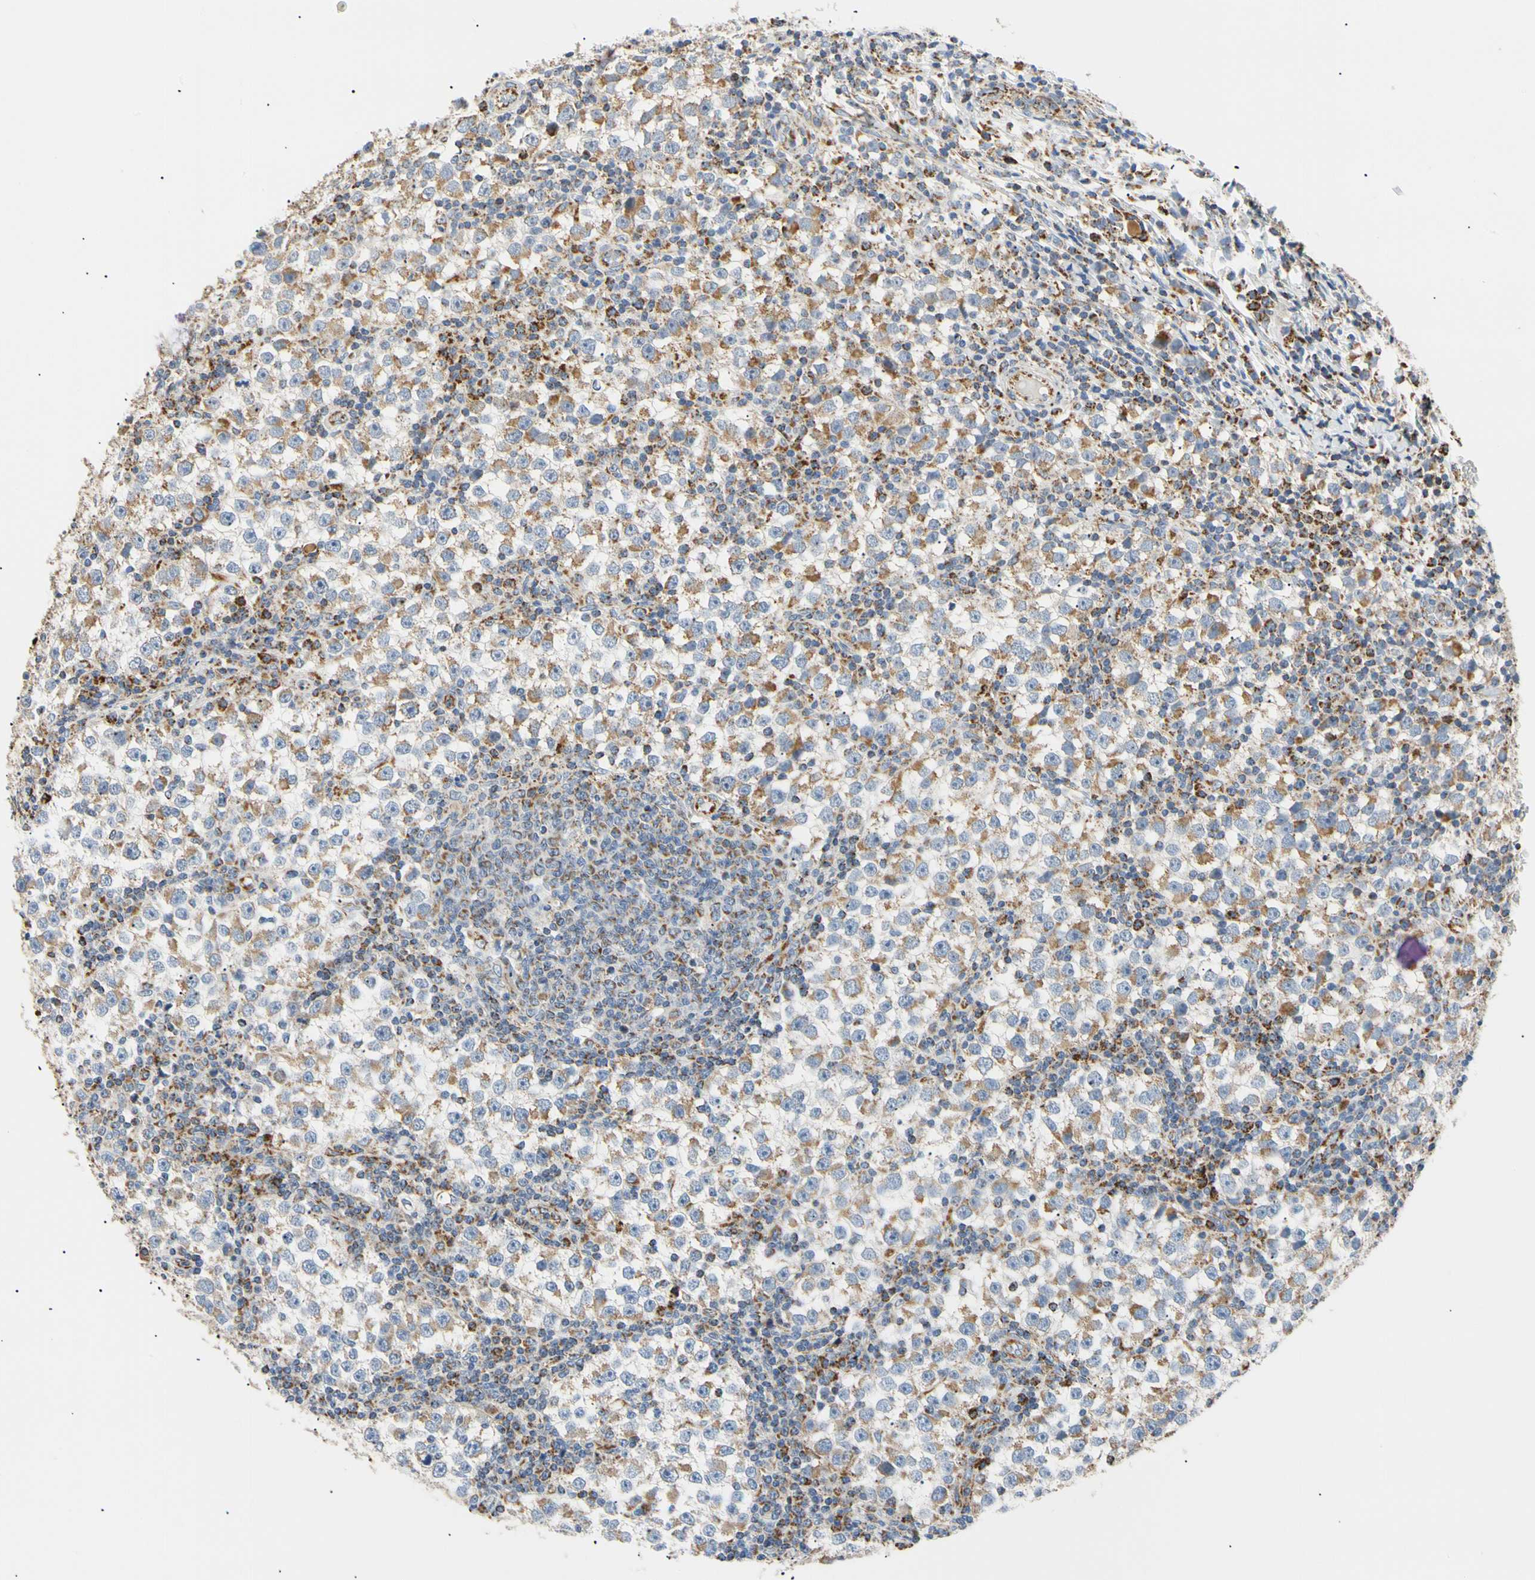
{"staining": {"intensity": "moderate", "quantity": ">75%", "location": "cytoplasmic/membranous"}, "tissue": "testis cancer", "cell_type": "Tumor cells", "image_type": "cancer", "snomed": [{"axis": "morphology", "description": "Seminoma, NOS"}, {"axis": "topography", "description": "Testis"}], "caption": "Brown immunohistochemical staining in testis cancer (seminoma) demonstrates moderate cytoplasmic/membranous staining in about >75% of tumor cells.", "gene": "ACAT1", "patient": {"sex": "male", "age": 65}}